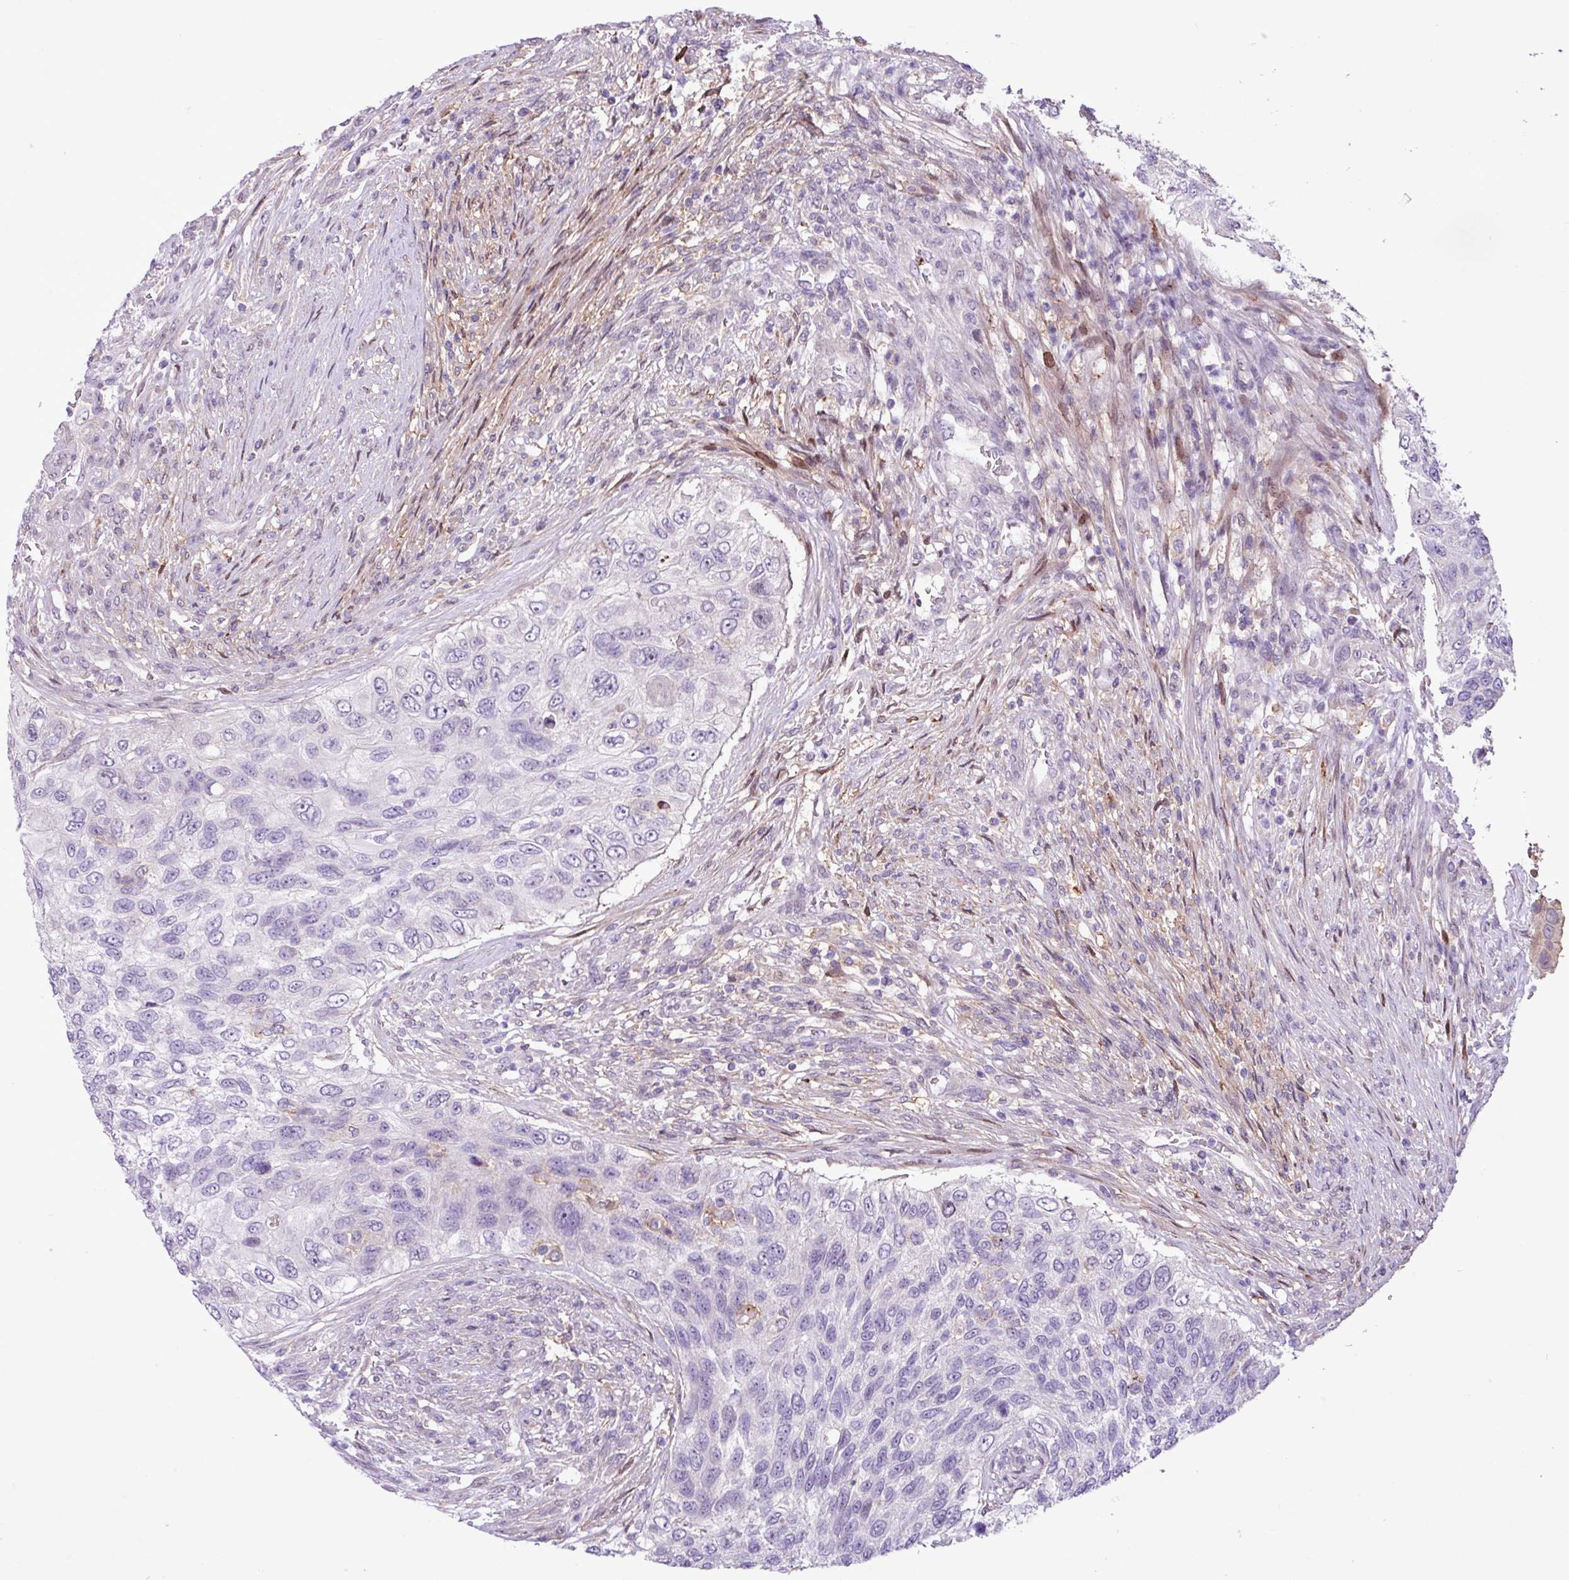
{"staining": {"intensity": "negative", "quantity": "none", "location": "none"}, "tissue": "urothelial cancer", "cell_type": "Tumor cells", "image_type": "cancer", "snomed": [{"axis": "morphology", "description": "Urothelial carcinoma, High grade"}, {"axis": "topography", "description": "Urinary bladder"}], "caption": "Immunohistochemistry image of neoplastic tissue: human high-grade urothelial carcinoma stained with DAB (3,3'-diaminobenzidine) exhibits no significant protein staining in tumor cells.", "gene": "RPP25L", "patient": {"sex": "female", "age": 60}}